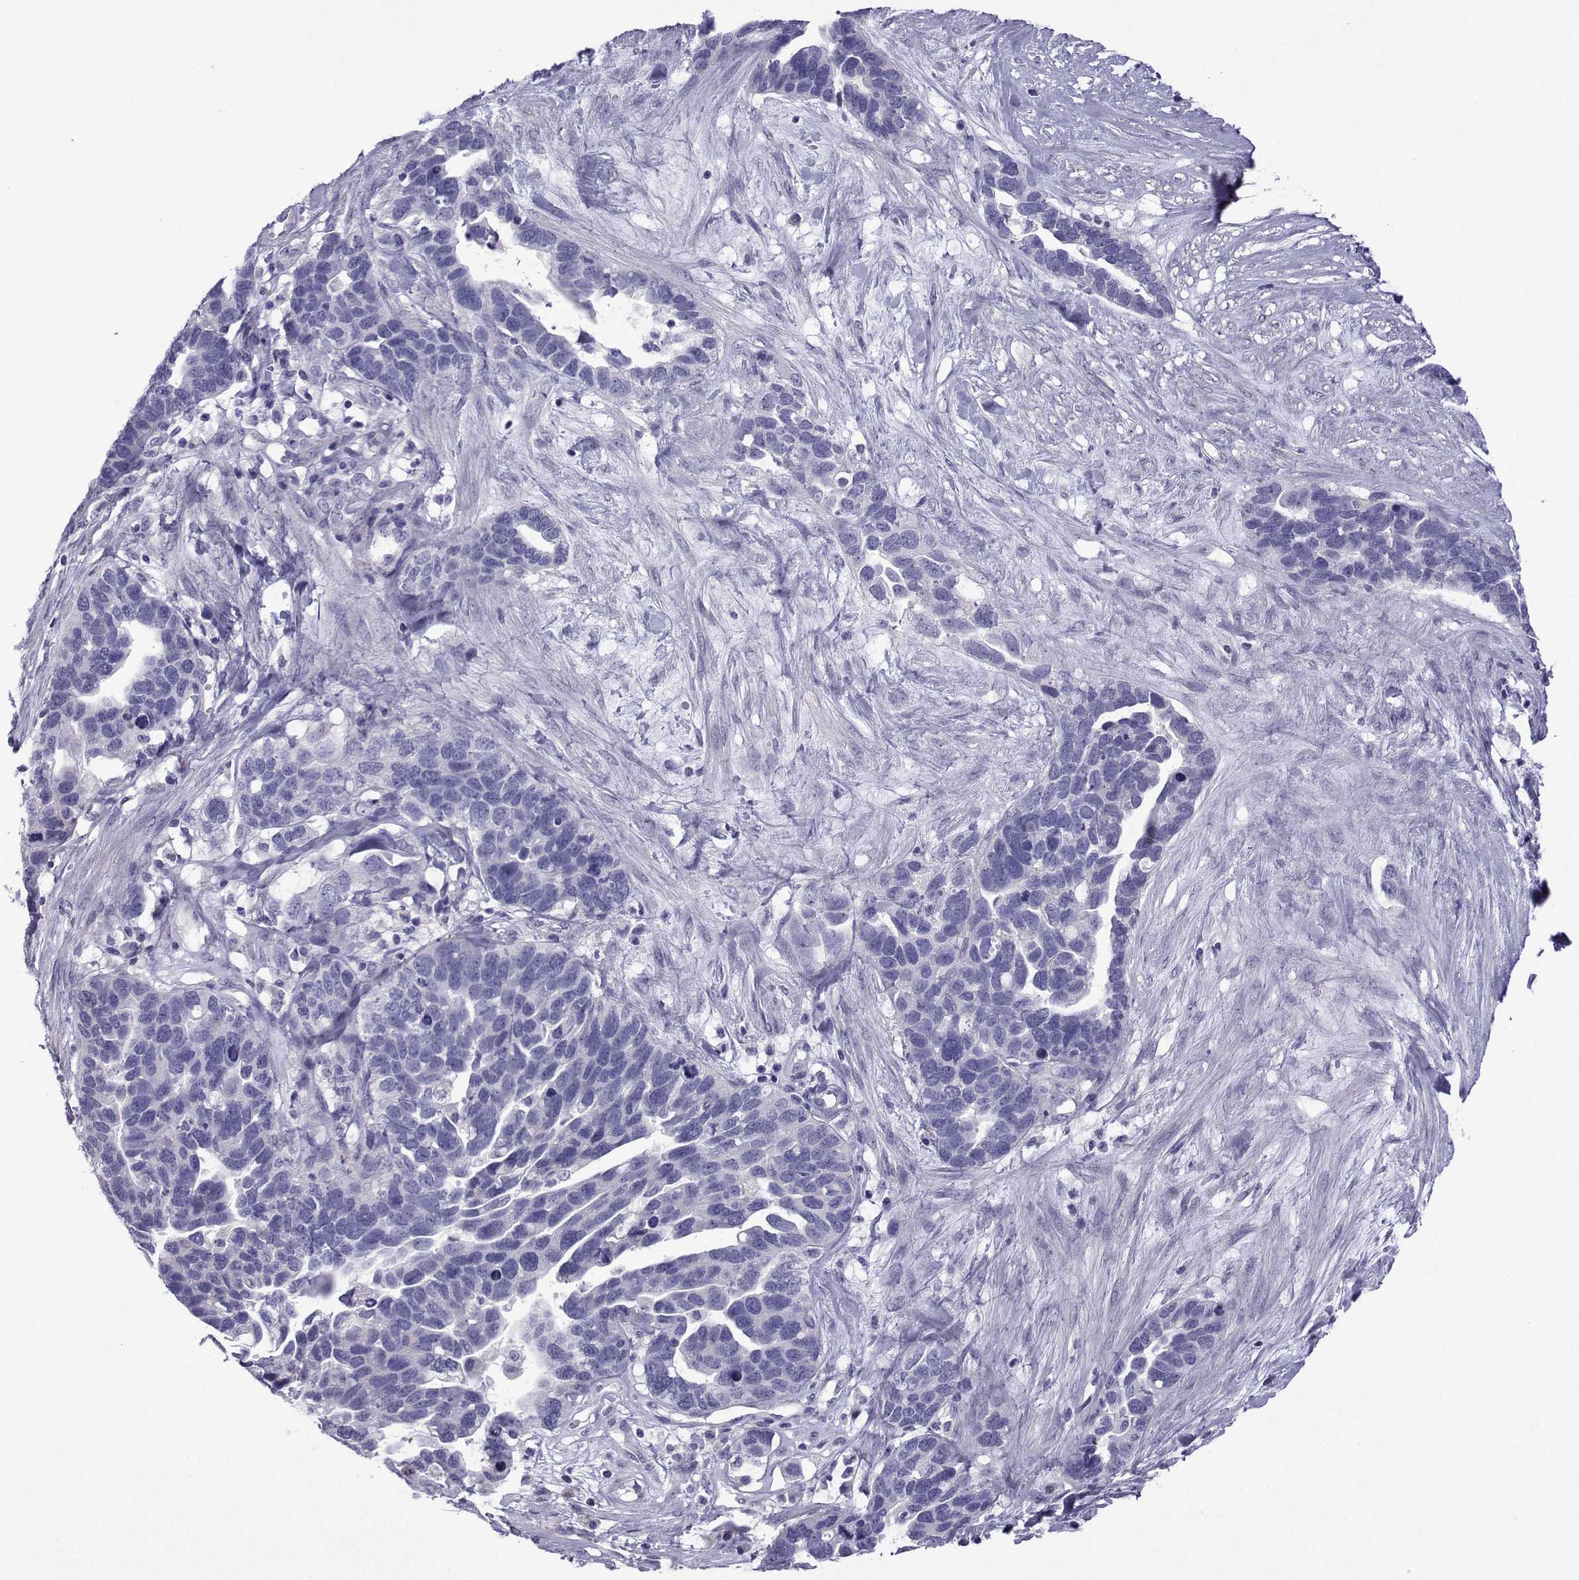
{"staining": {"intensity": "negative", "quantity": "none", "location": "none"}, "tissue": "ovarian cancer", "cell_type": "Tumor cells", "image_type": "cancer", "snomed": [{"axis": "morphology", "description": "Cystadenocarcinoma, serous, NOS"}, {"axis": "topography", "description": "Ovary"}], "caption": "IHC micrograph of human ovarian serous cystadenocarcinoma stained for a protein (brown), which displays no expression in tumor cells.", "gene": "CFAP70", "patient": {"sex": "female", "age": 54}}